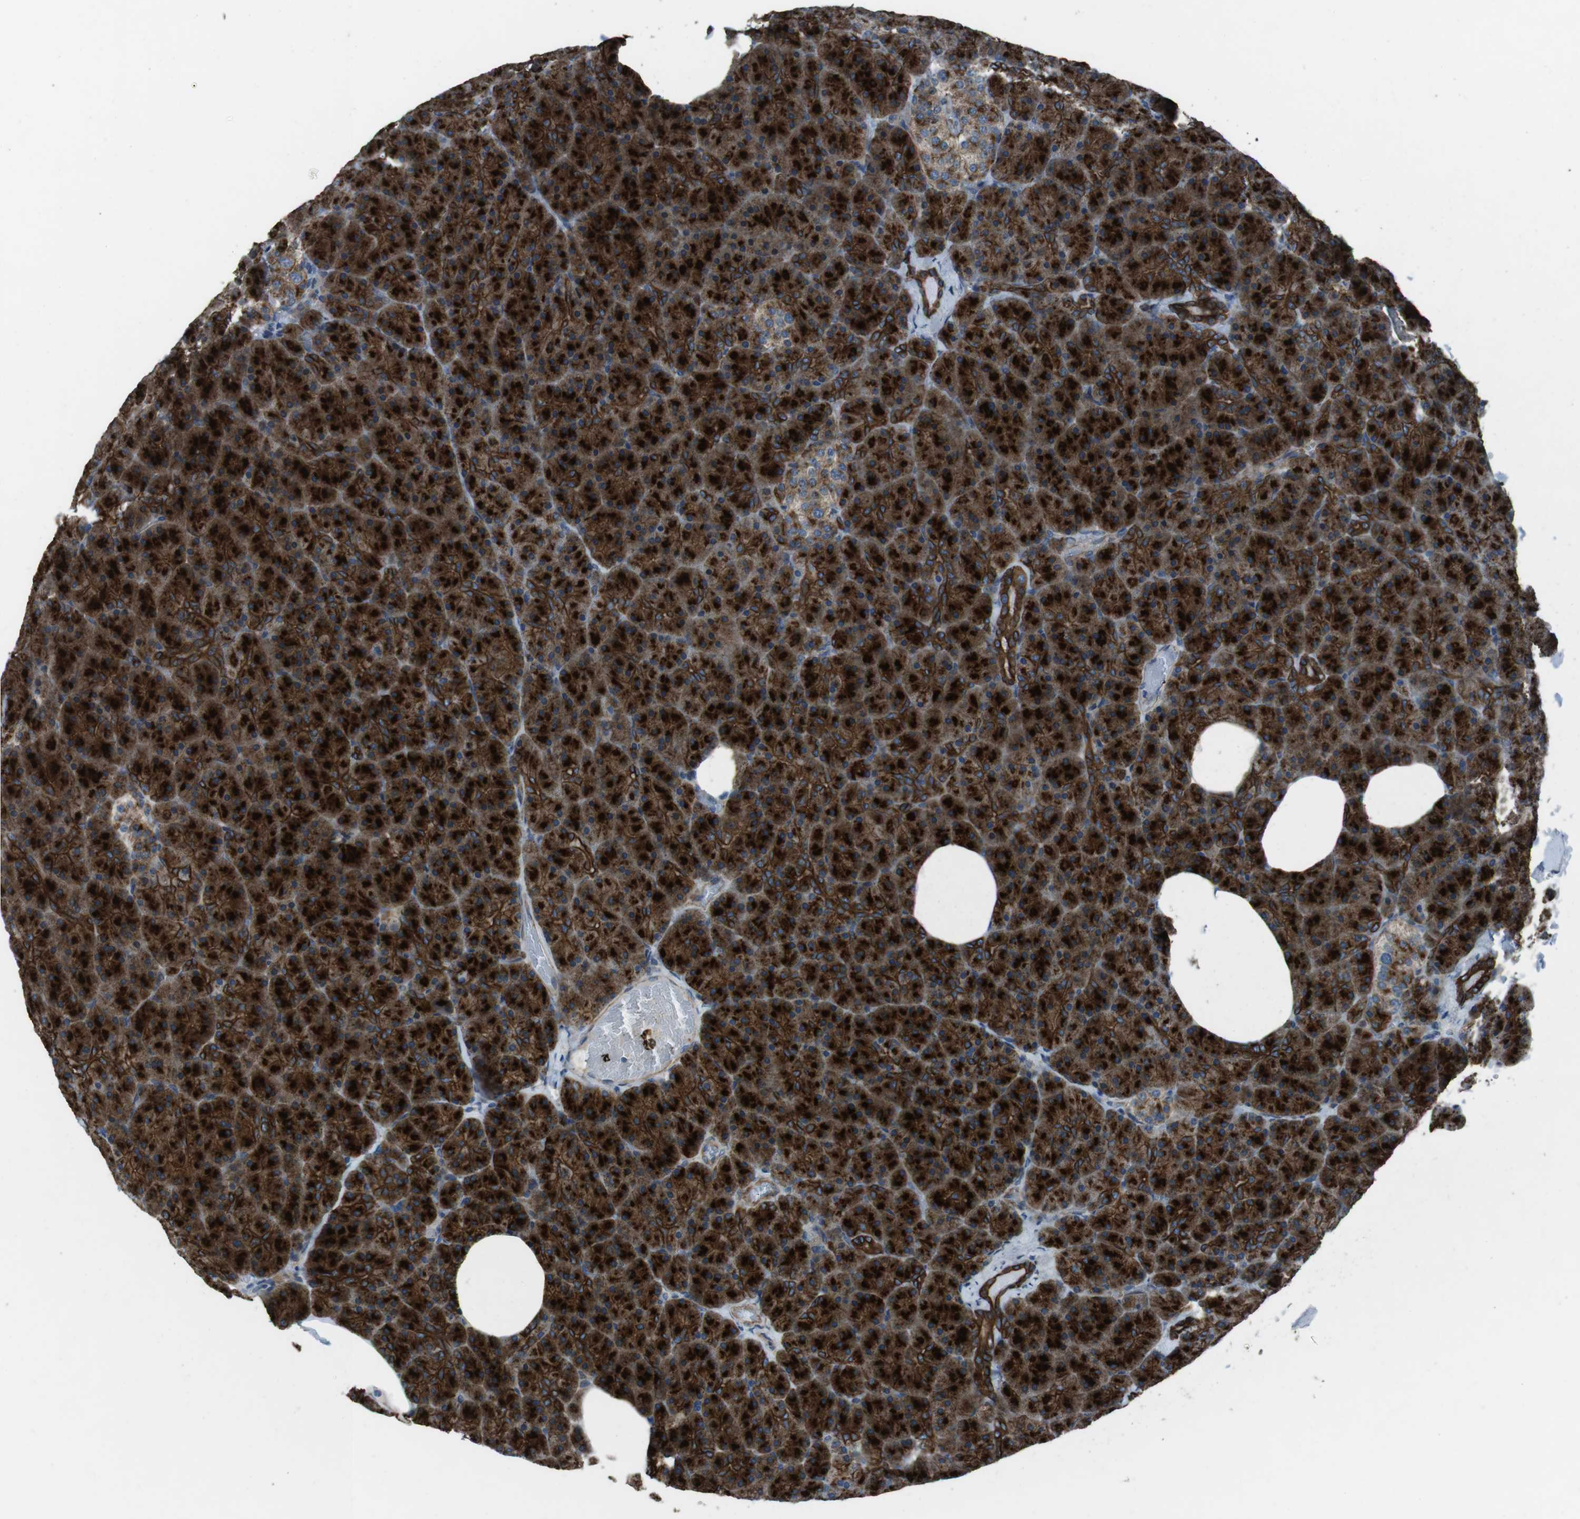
{"staining": {"intensity": "strong", "quantity": ">75%", "location": "cytoplasmic/membranous"}, "tissue": "pancreas", "cell_type": "Exocrine glandular cells", "image_type": "normal", "snomed": [{"axis": "morphology", "description": "Normal tissue, NOS"}, {"axis": "topography", "description": "Pancreas"}], "caption": "The image shows a brown stain indicating the presence of a protein in the cytoplasmic/membranous of exocrine glandular cells in pancreas. (DAB (3,3'-diaminobenzidine) IHC with brightfield microscopy, high magnification).", "gene": "FAM174B", "patient": {"sex": "female", "age": 35}}